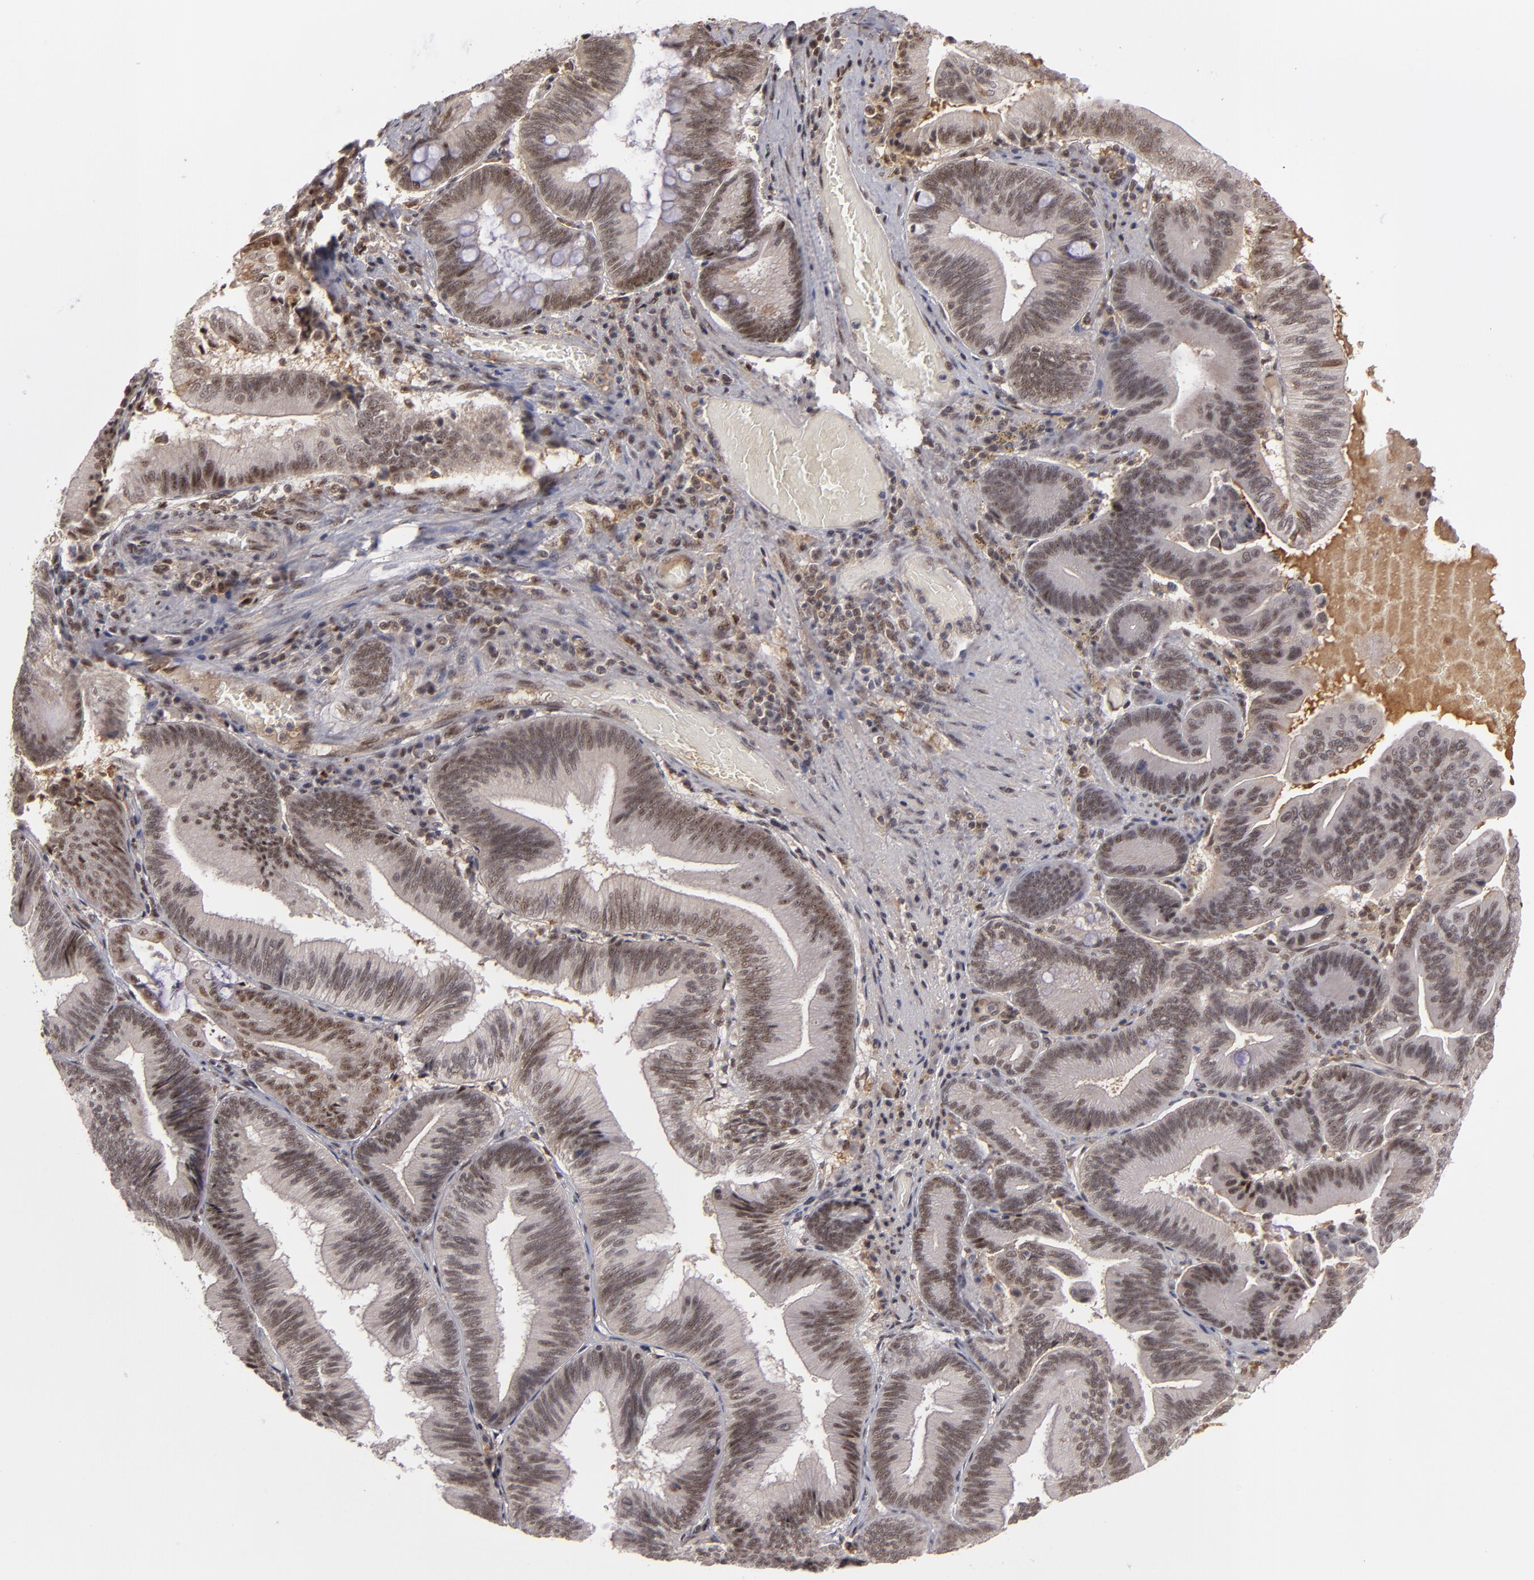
{"staining": {"intensity": "moderate", "quantity": ">75%", "location": "nuclear"}, "tissue": "pancreatic cancer", "cell_type": "Tumor cells", "image_type": "cancer", "snomed": [{"axis": "morphology", "description": "Adenocarcinoma, NOS"}, {"axis": "topography", "description": "Pancreas"}], "caption": "Brown immunohistochemical staining in human pancreatic cancer demonstrates moderate nuclear staining in approximately >75% of tumor cells.", "gene": "ZNF234", "patient": {"sex": "male", "age": 82}}